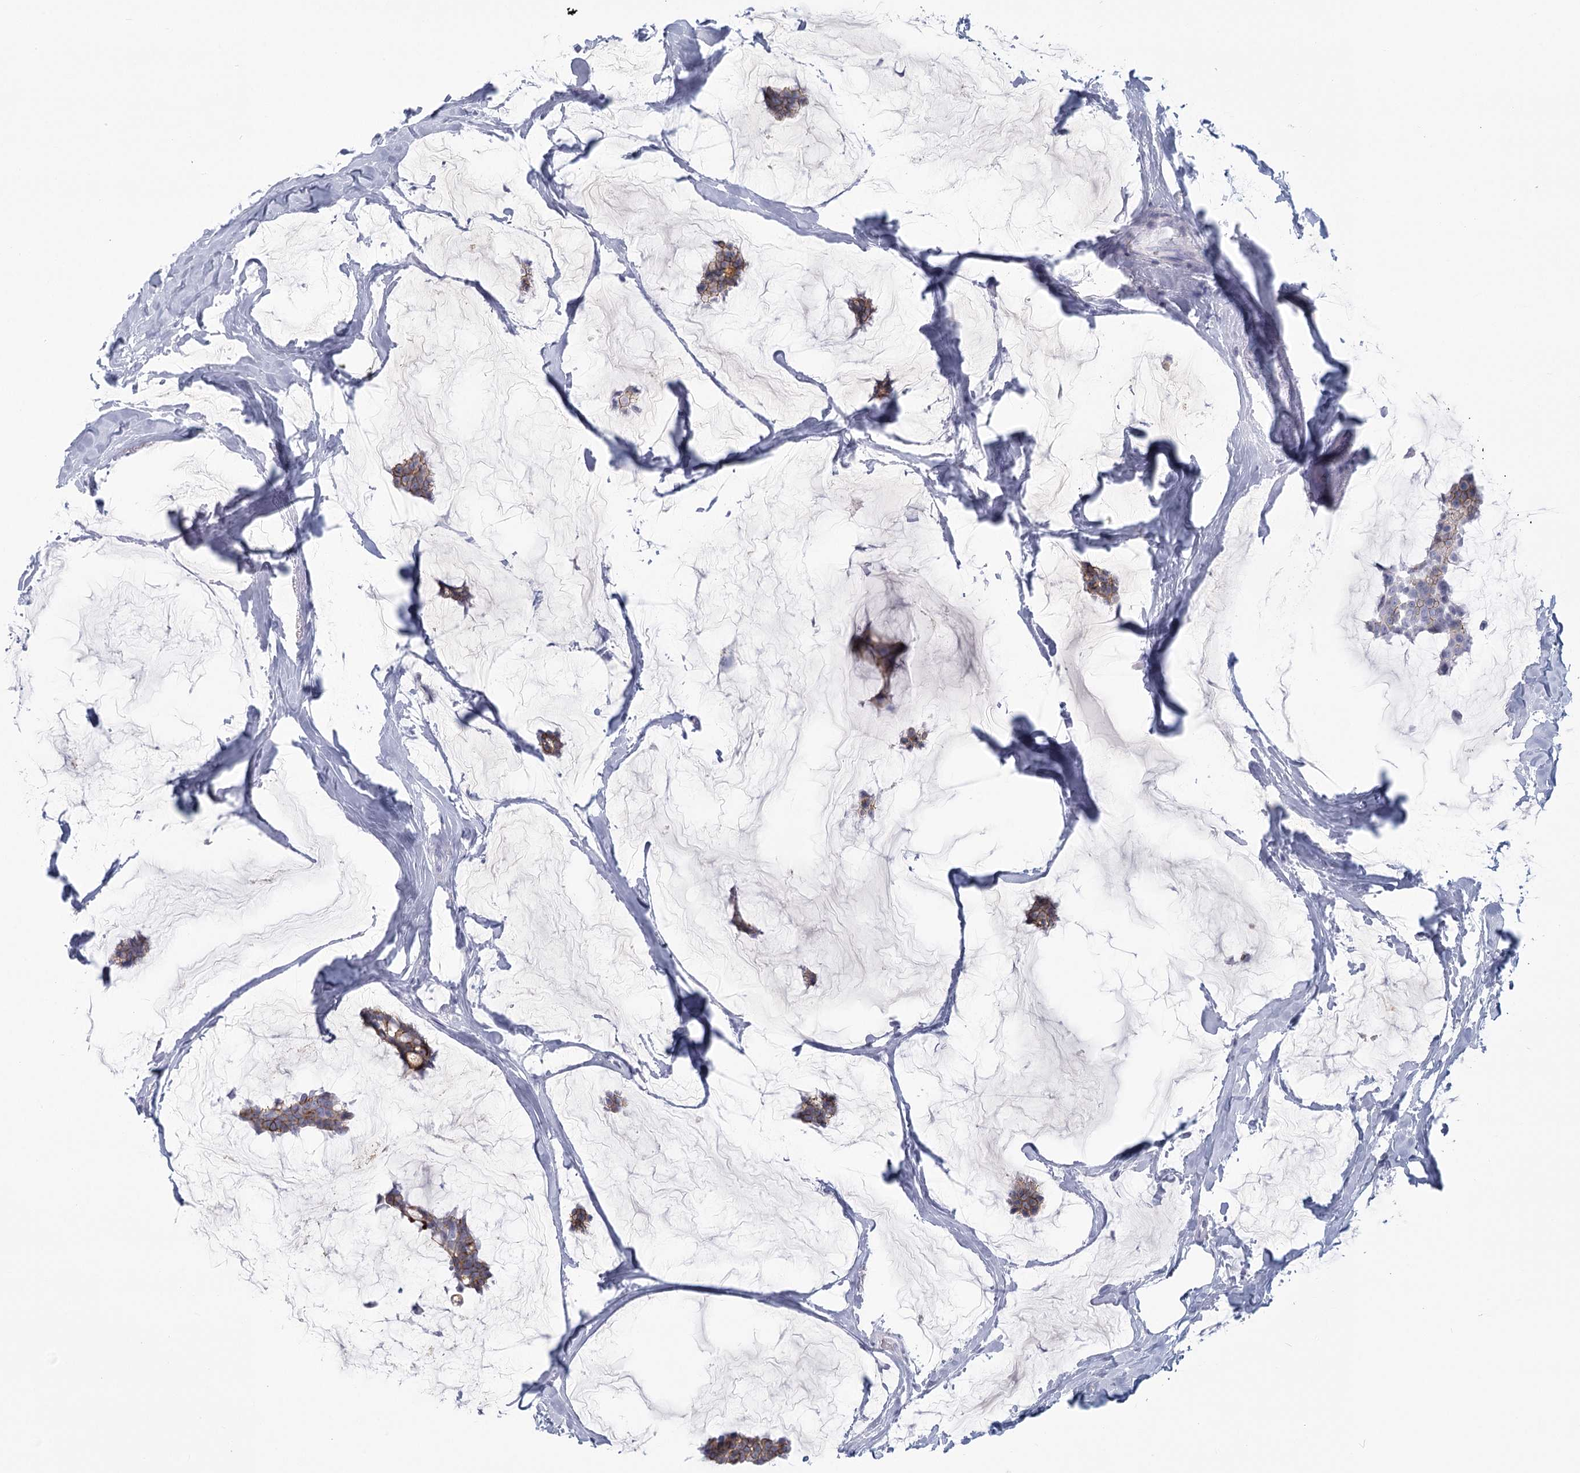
{"staining": {"intensity": "weak", "quantity": ">75%", "location": "cytoplasmic/membranous"}, "tissue": "breast cancer", "cell_type": "Tumor cells", "image_type": "cancer", "snomed": [{"axis": "morphology", "description": "Duct carcinoma"}, {"axis": "topography", "description": "Breast"}], "caption": "Invasive ductal carcinoma (breast) stained with immunohistochemistry shows weak cytoplasmic/membranous staining in about >75% of tumor cells.", "gene": "WNT8B", "patient": {"sex": "female", "age": 93}}